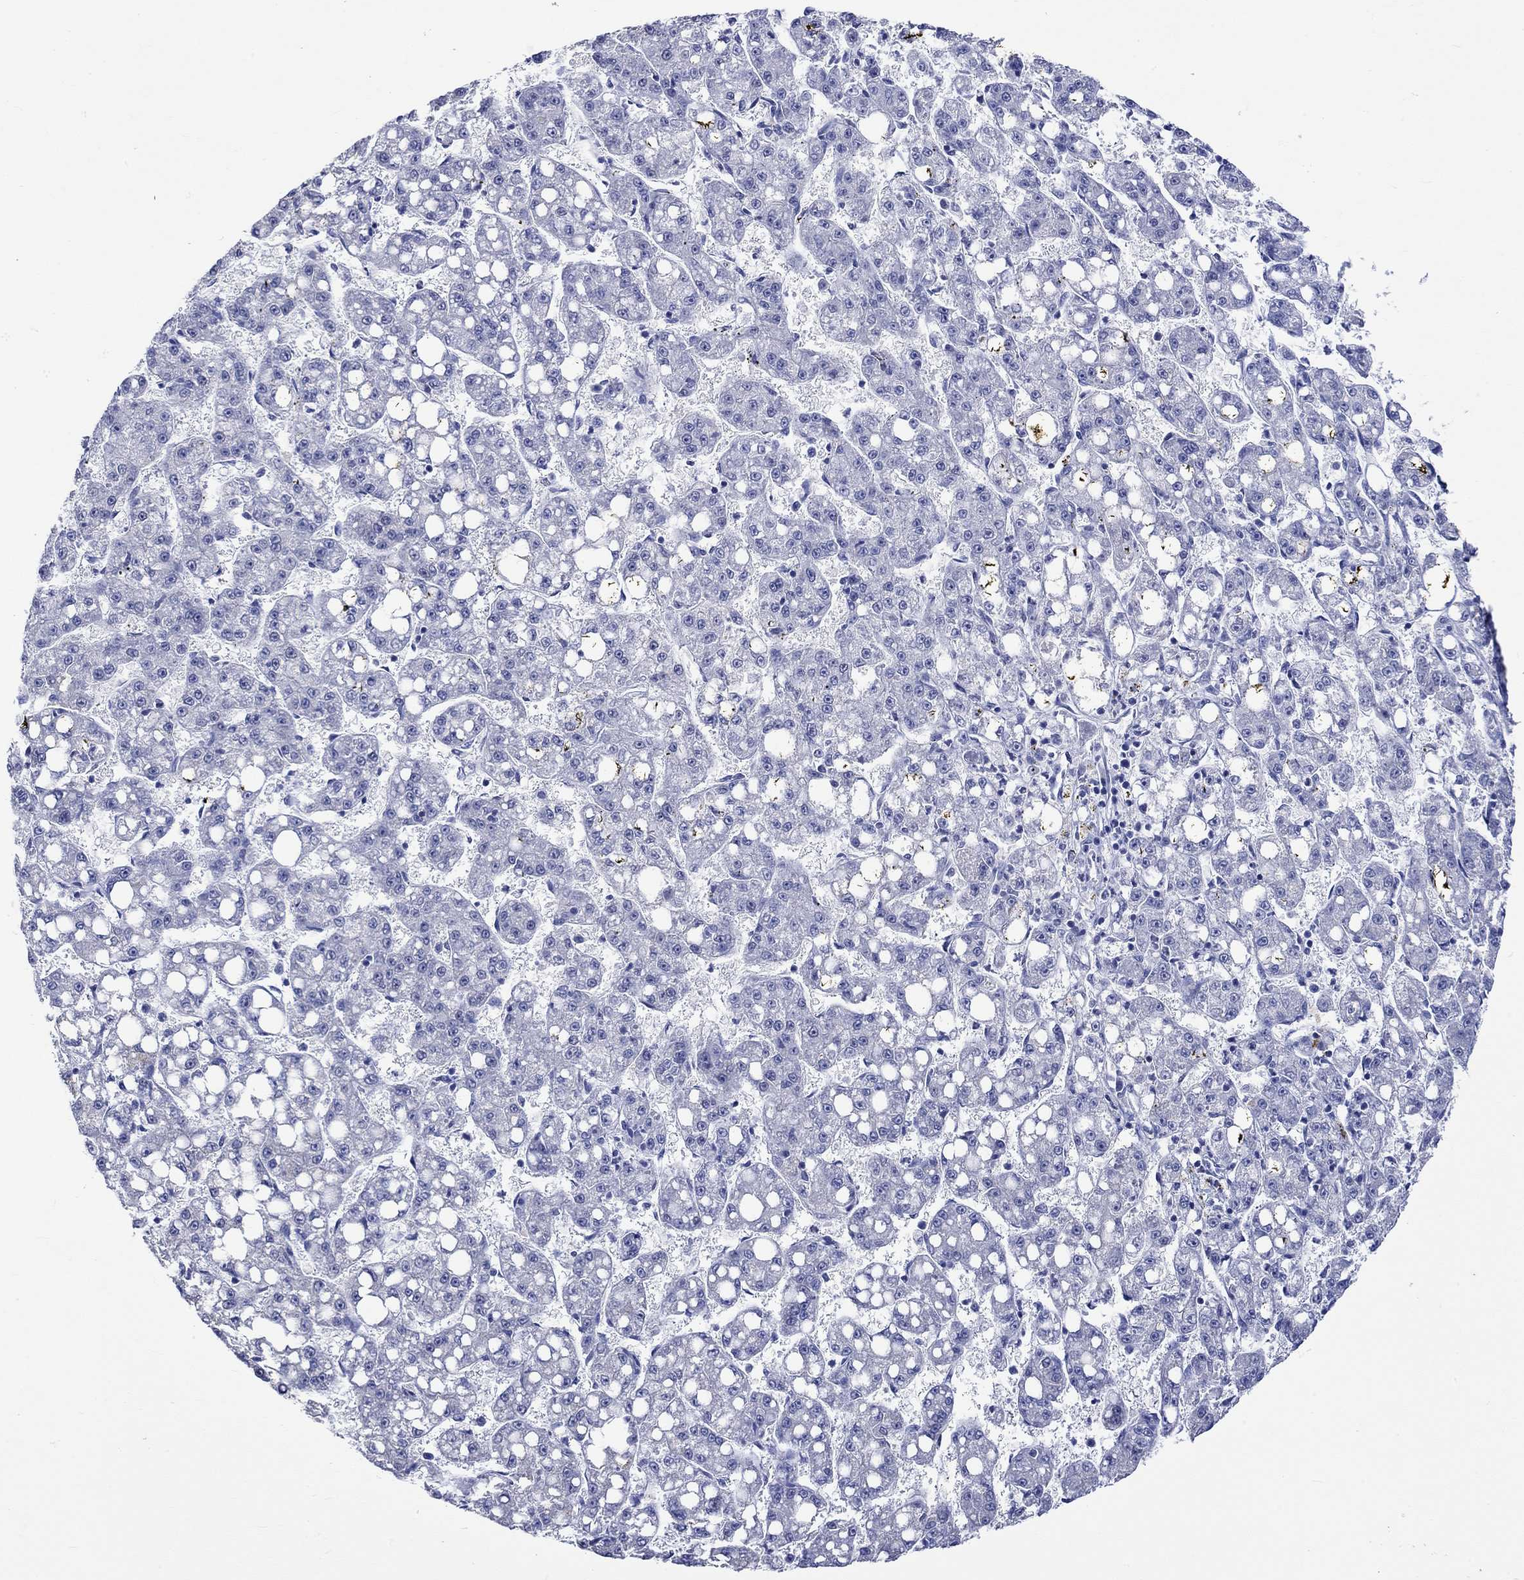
{"staining": {"intensity": "negative", "quantity": "none", "location": "none"}, "tissue": "liver cancer", "cell_type": "Tumor cells", "image_type": "cancer", "snomed": [{"axis": "morphology", "description": "Carcinoma, Hepatocellular, NOS"}, {"axis": "topography", "description": "Liver"}], "caption": "Liver hepatocellular carcinoma stained for a protein using immunohistochemistry (IHC) displays no staining tumor cells.", "gene": "KLHL35", "patient": {"sex": "female", "age": 65}}